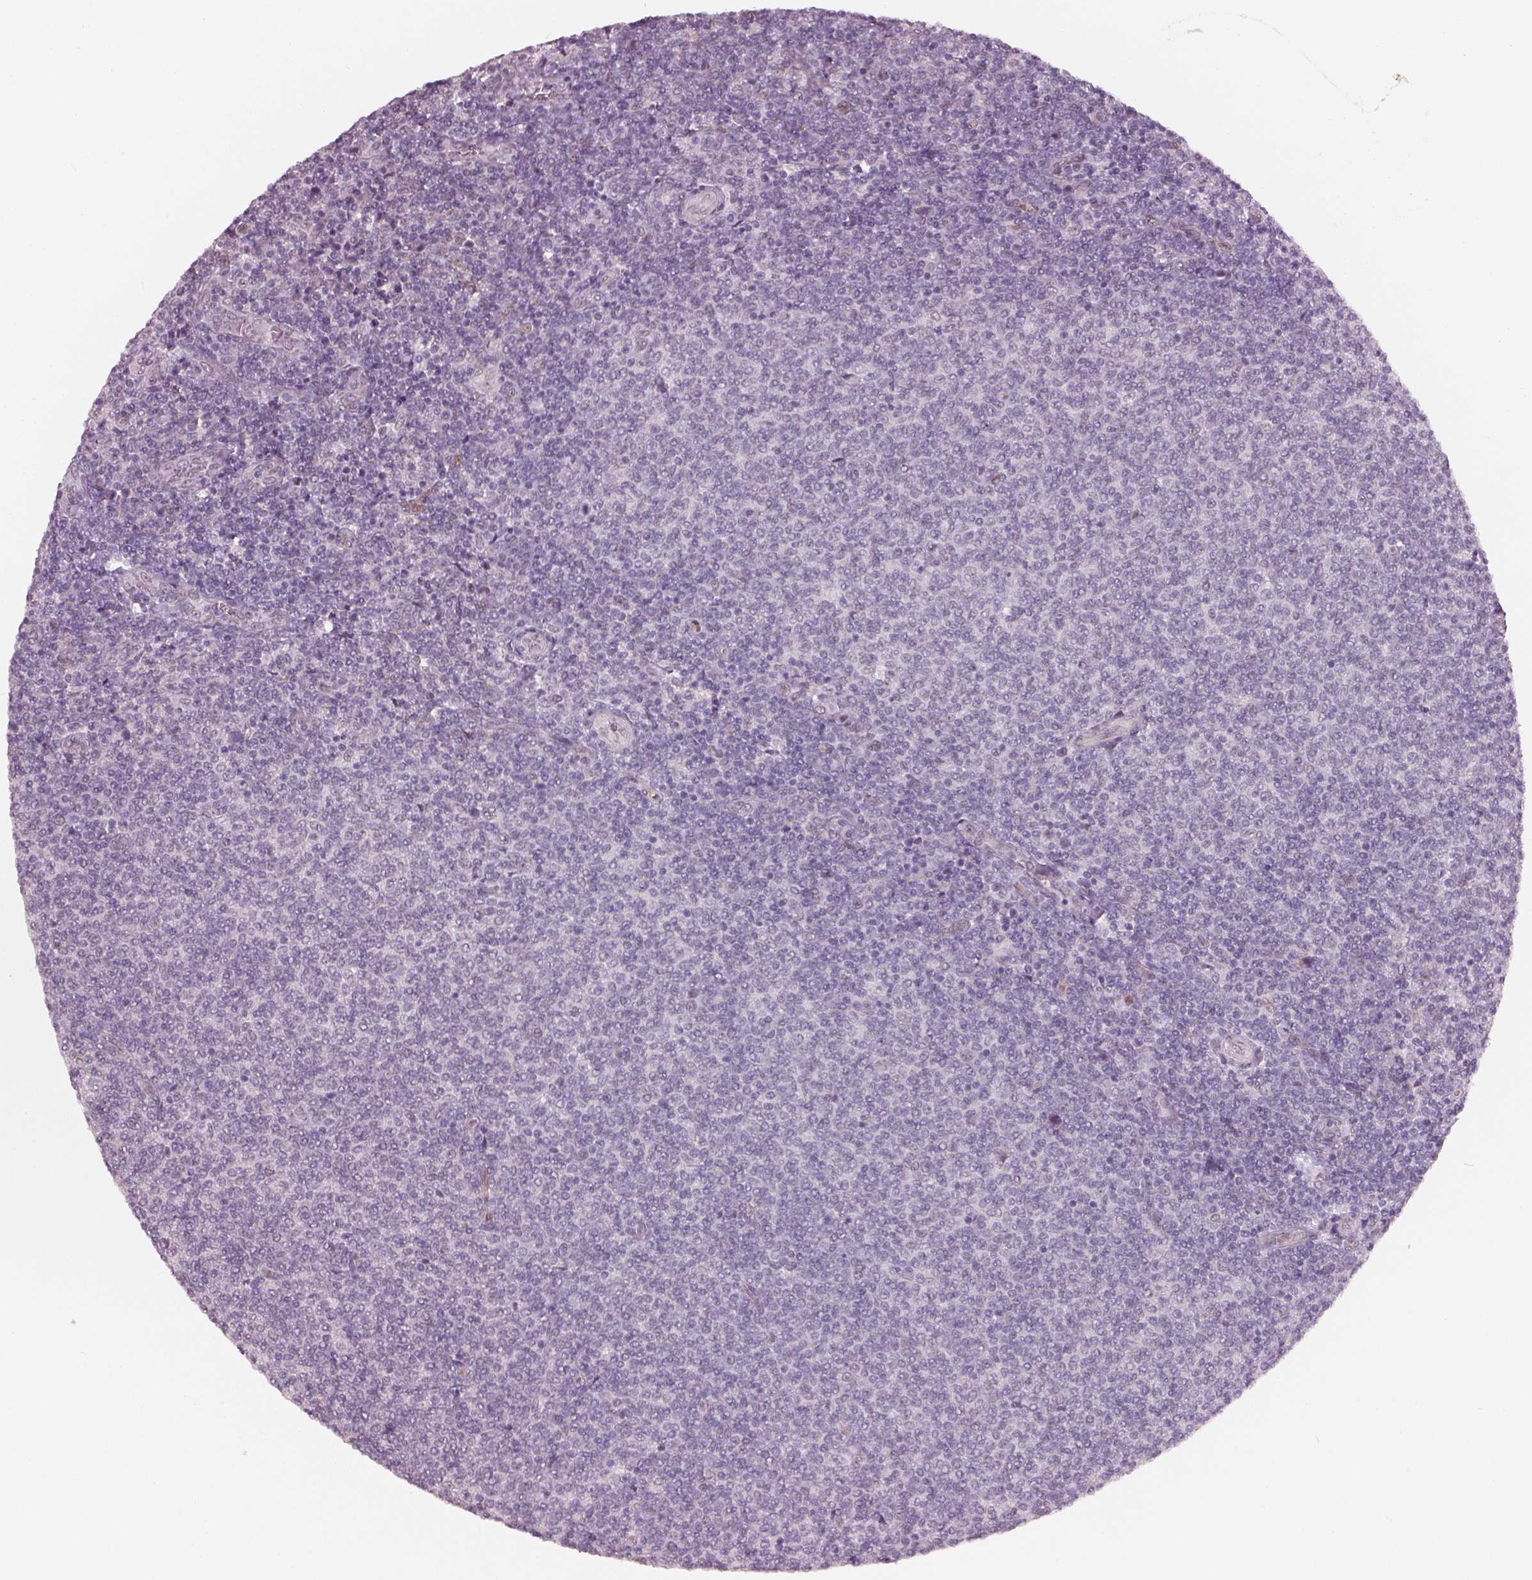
{"staining": {"intensity": "negative", "quantity": "none", "location": "none"}, "tissue": "lymphoma", "cell_type": "Tumor cells", "image_type": "cancer", "snomed": [{"axis": "morphology", "description": "Malignant lymphoma, non-Hodgkin's type, Low grade"}, {"axis": "topography", "description": "Lymph node"}], "caption": "Immunohistochemistry (IHC) image of malignant lymphoma, non-Hodgkin's type (low-grade) stained for a protein (brown), which displays no expression in tumor cells.", "gene": "NAT8", "patient": {"sex": "male", "age": 52}}